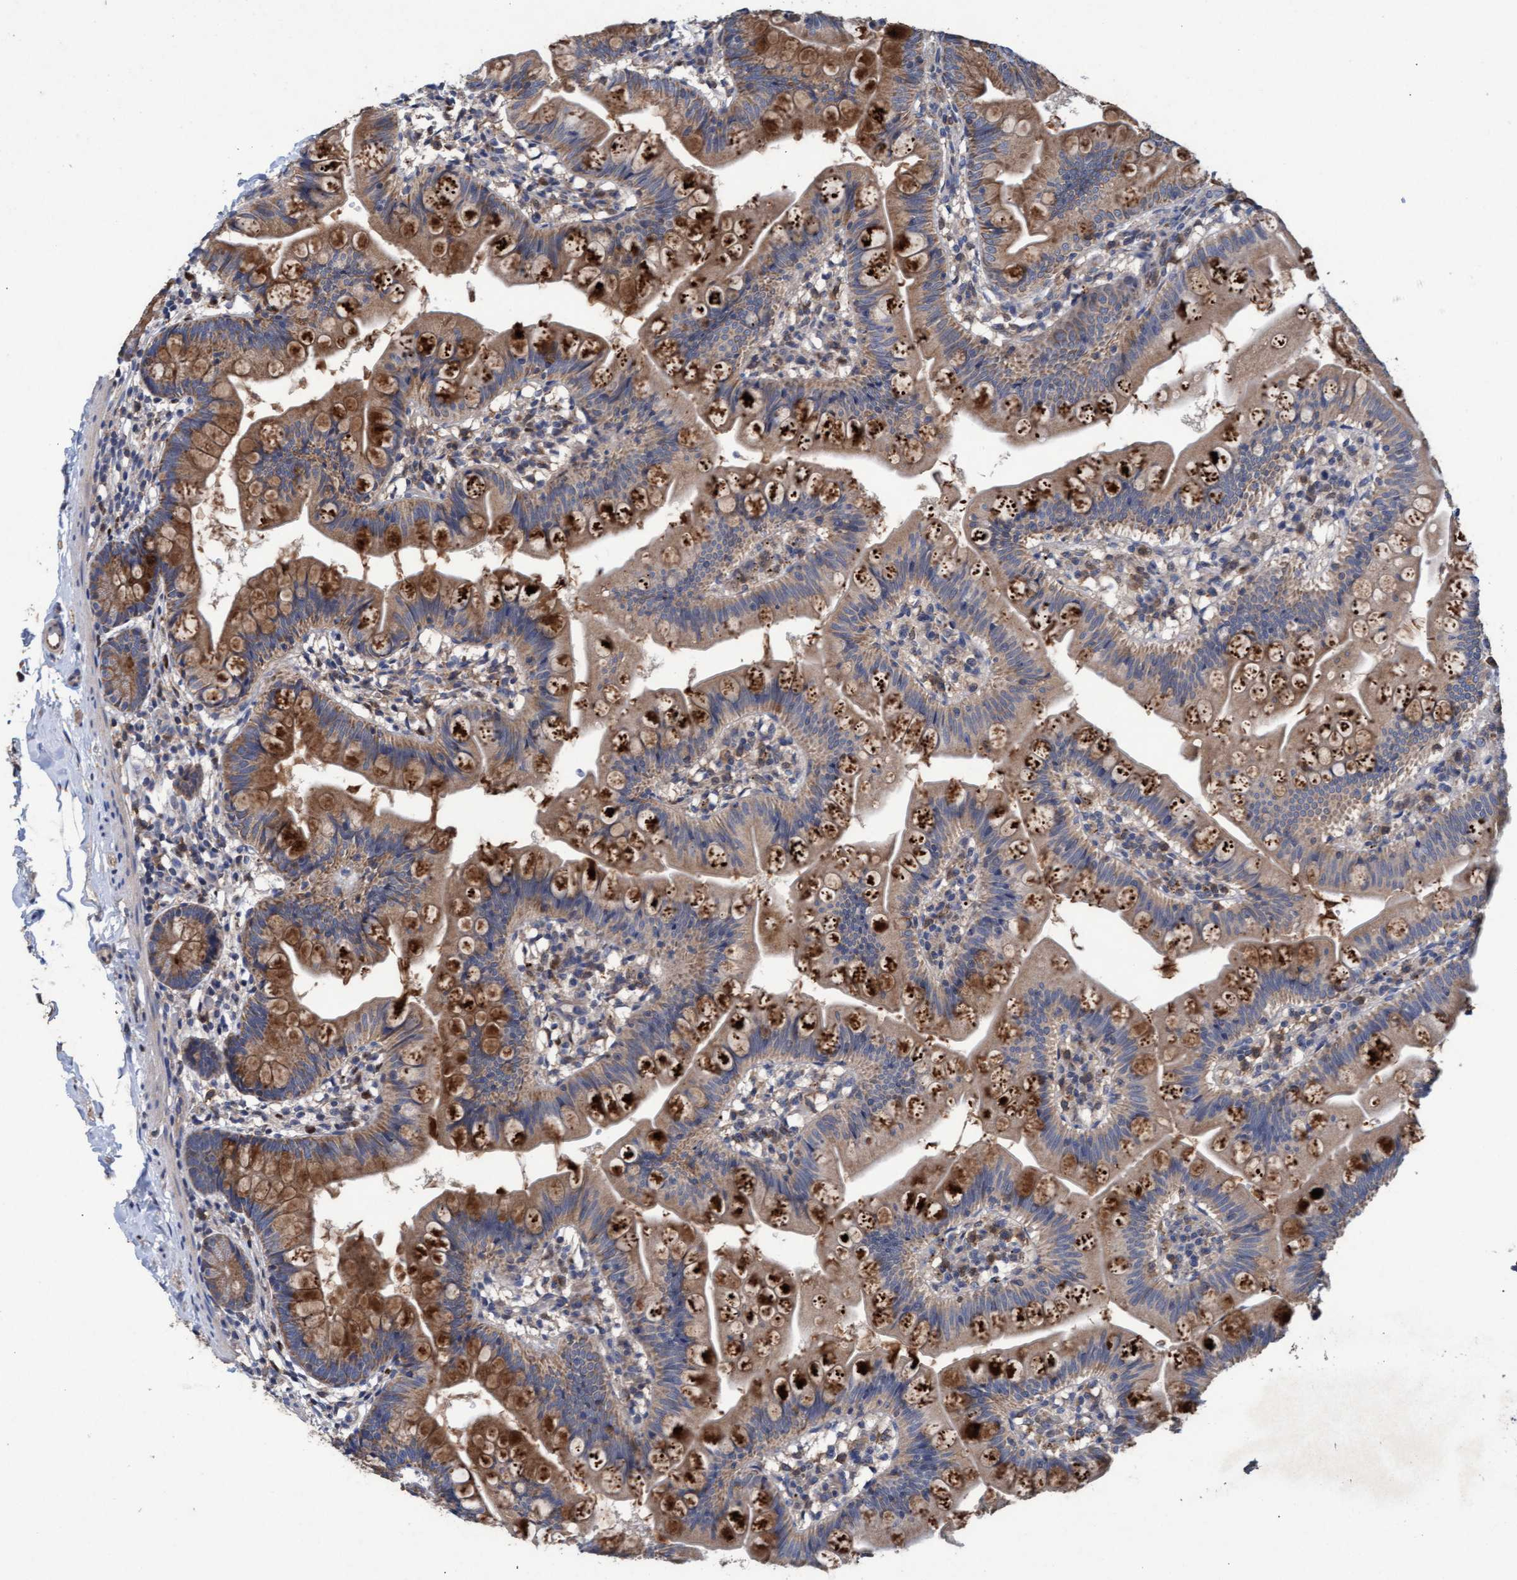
{"staining": {"intensity": "moderate", "quantity": ">75%", "location": "cytoplasmic/membranous"}, "tissue": "small intestine", "cell_type": "Glandular cells", "image_type": "normal", "snomed": [{"axis": "morphology", "description": "Normal tissue, NOS"}, {"axis": "topography", "description": "Small intestine"}], "caption": "Immunohistochemistry staining of normal small intestine, which shows medium levels of moderate cytoplasmic/membranous expression in about >75% of glandular cells indicating moderate cytoplasmic/membranous protein staining. The staining was performed using DAB (brown) for protein detection and nuclei were counterstained in hematoxylin (blue).", "gene": "MRPL38", "patient": {"sex": "male", "age": 7}}